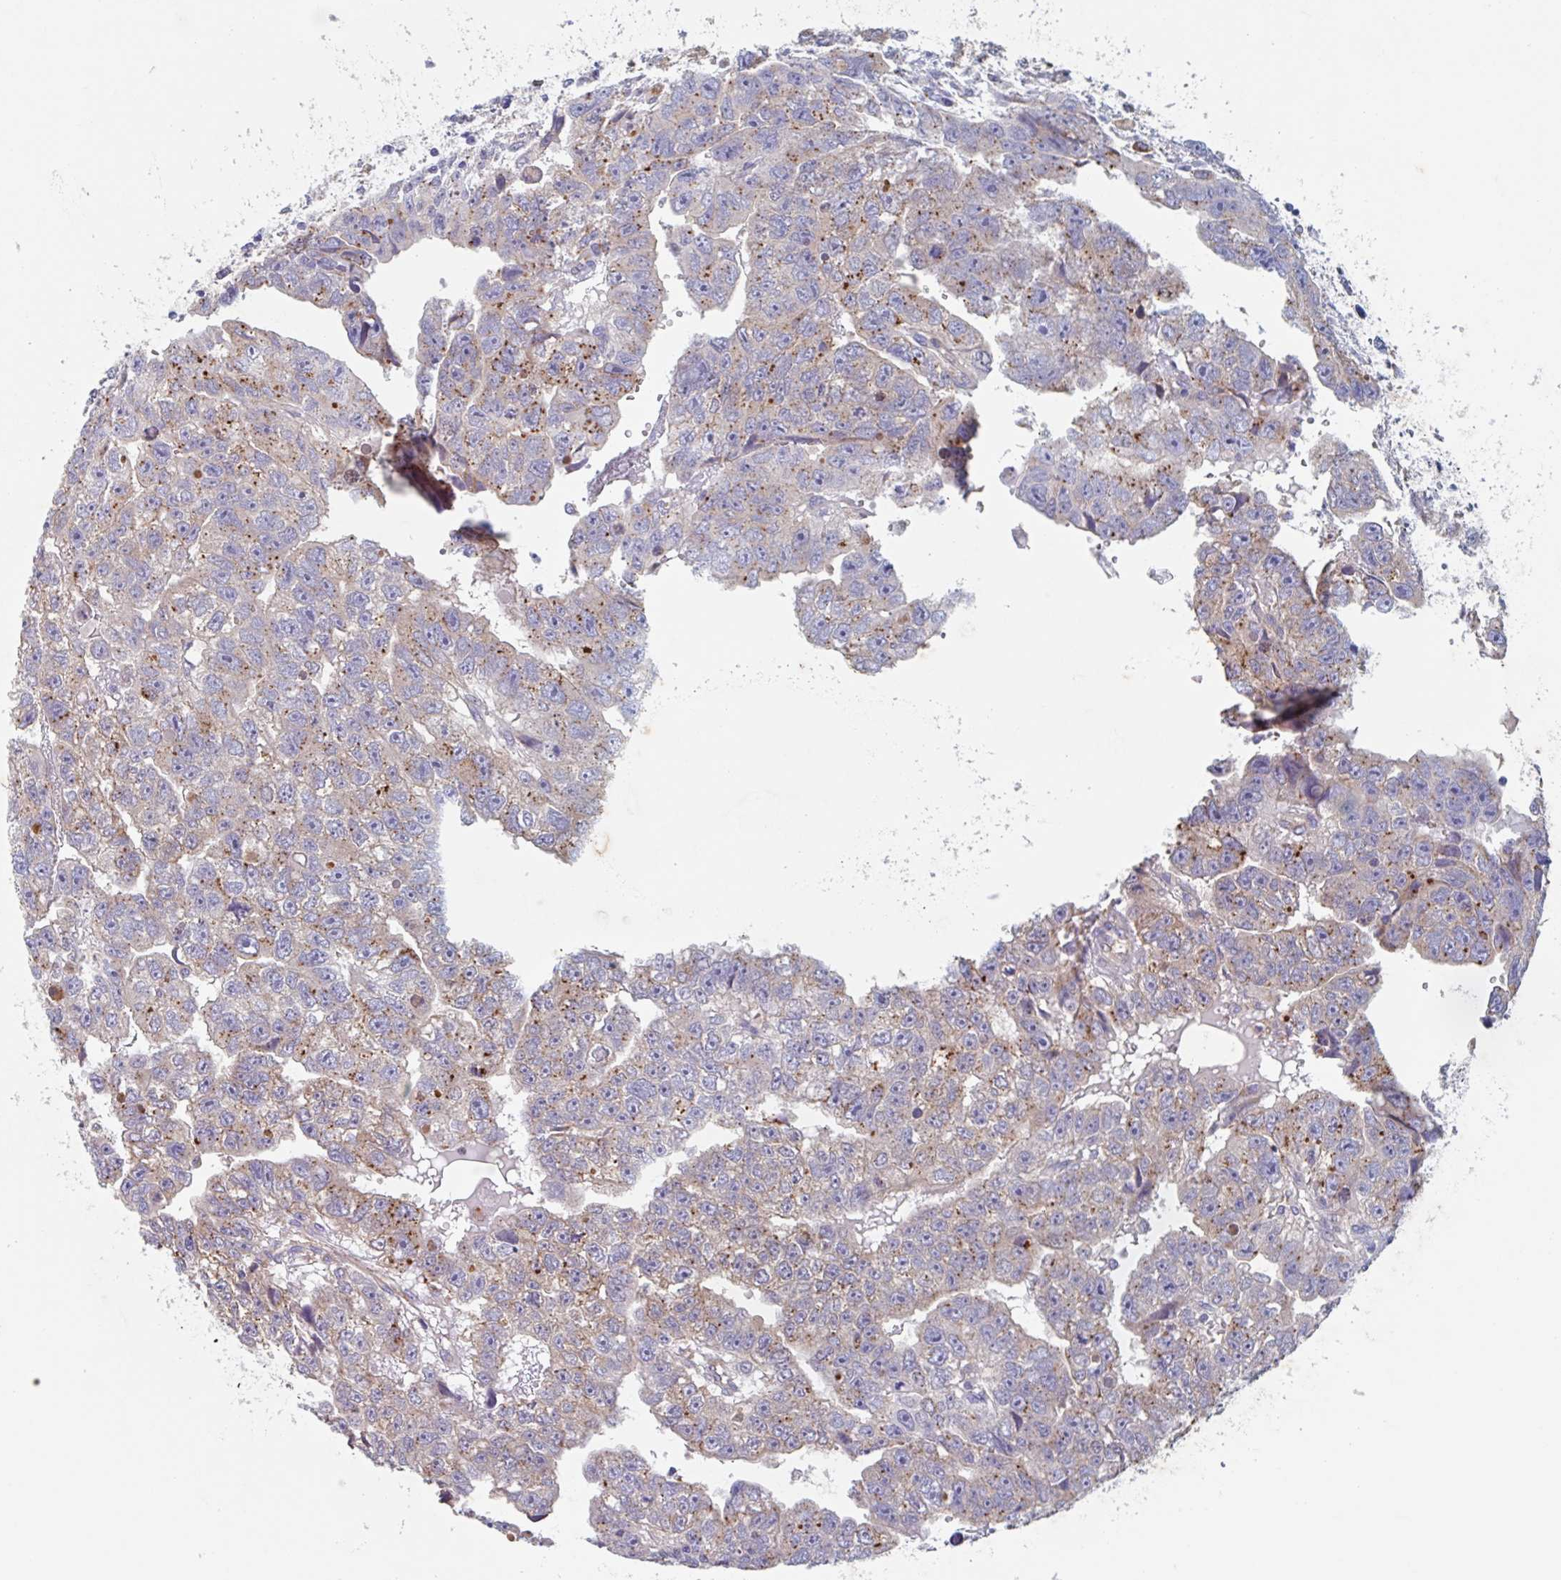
{"staining": {"intensity": "moderate", "quantity": "25%-75%", "location": "cytoplasmic/membranous"}, "tissue": "testis cancer", "cell_type": "Tumor cells", "image_type": "cancer", "snomed": [{"axis": "morphology", "description": "Carcinoma, Embryonal, NOS"}, {"axis": "topography", "description": "Testis"}], "caption": "Testis cancer (embryonal carcinoma) stained for a protein (brown) demonstrates moderate cytoplasmic/membranous positive expression in about 25%-75% of tumor cells.", "gene": "MANBA", "patient": {"sex": "male", "age": 20}}